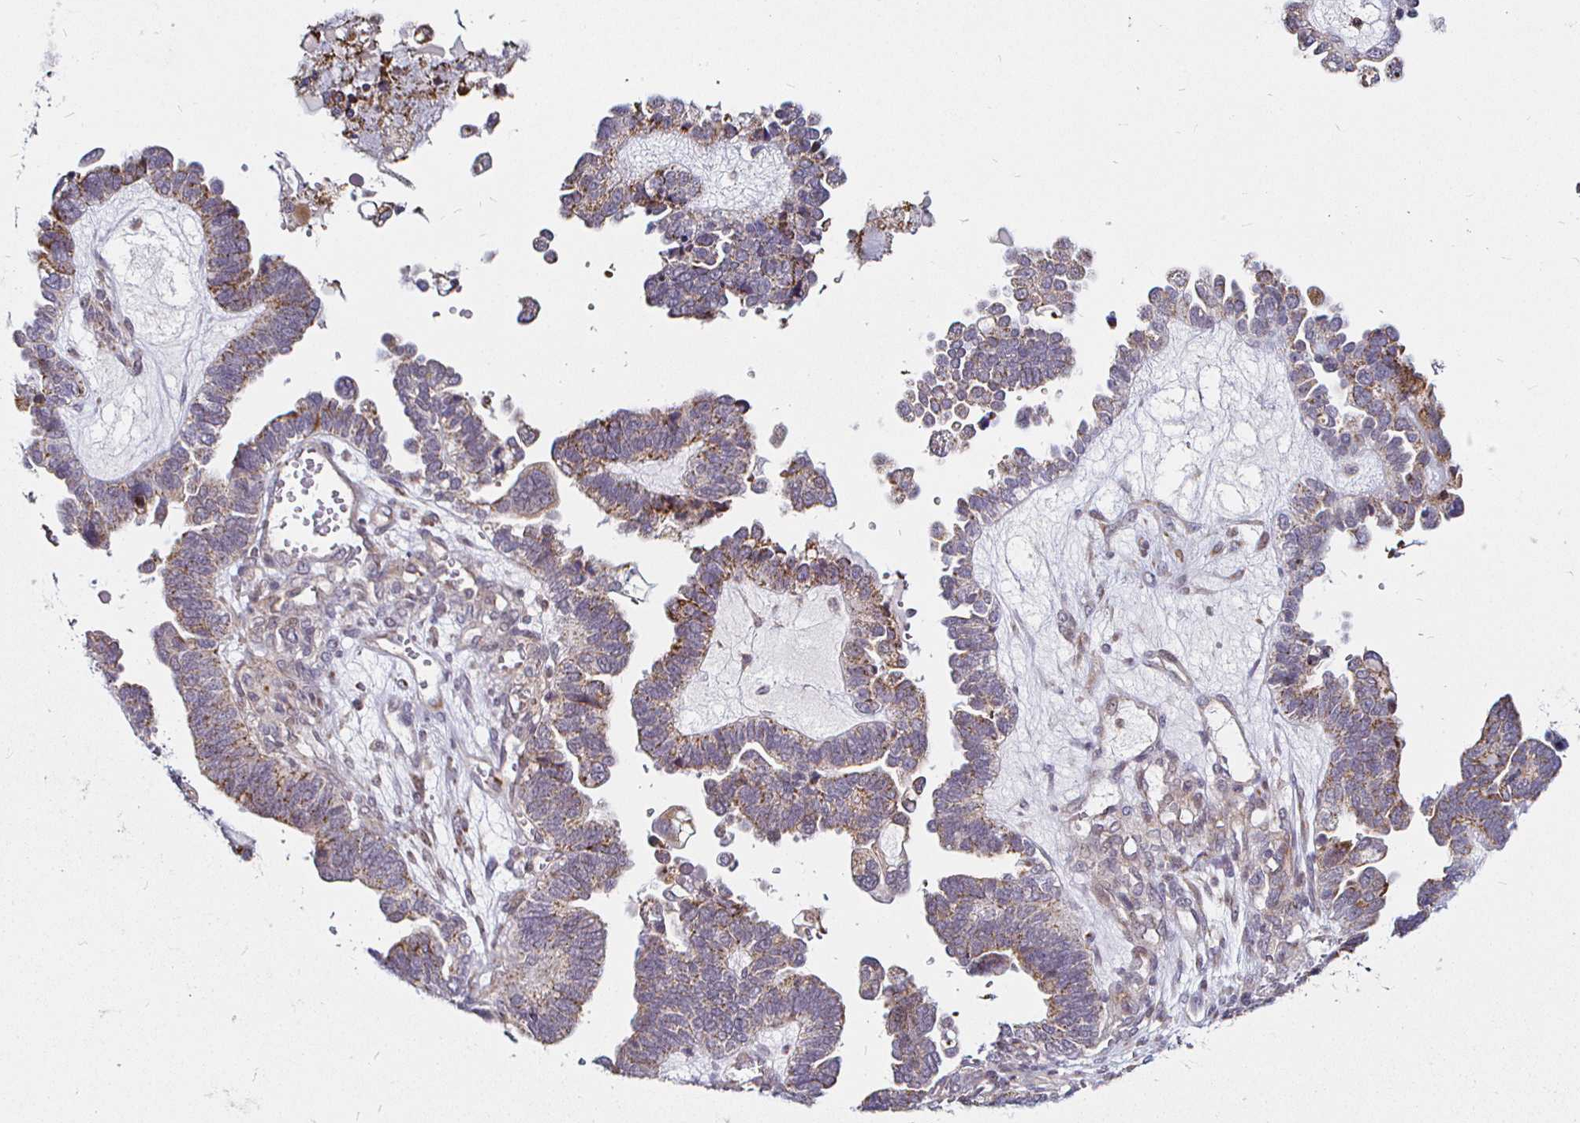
{"staining": {"intensity": "weak", "quantity": "25%-75%", "location": "cytoplasmic/membranous"}, "tissue": "ovarian cancer", "cell_type": "Tumor cells", "image_type": "cancer", "snomed": [{"axis": "morphology", "description": "Cystadenocarcinoma, serous, NOS"}, {"axis": "topography", "description": "Ovary"}], "caption": "This image demonstrates immunohistochemistry staining of ovarian serous cystadenocarcinoma, with low weak cytoplasmic/membranous expression in approximately 25%-75% of tumor cells.", "gene": "ATG3", "patient": {"sex": "female", "age": 51}}